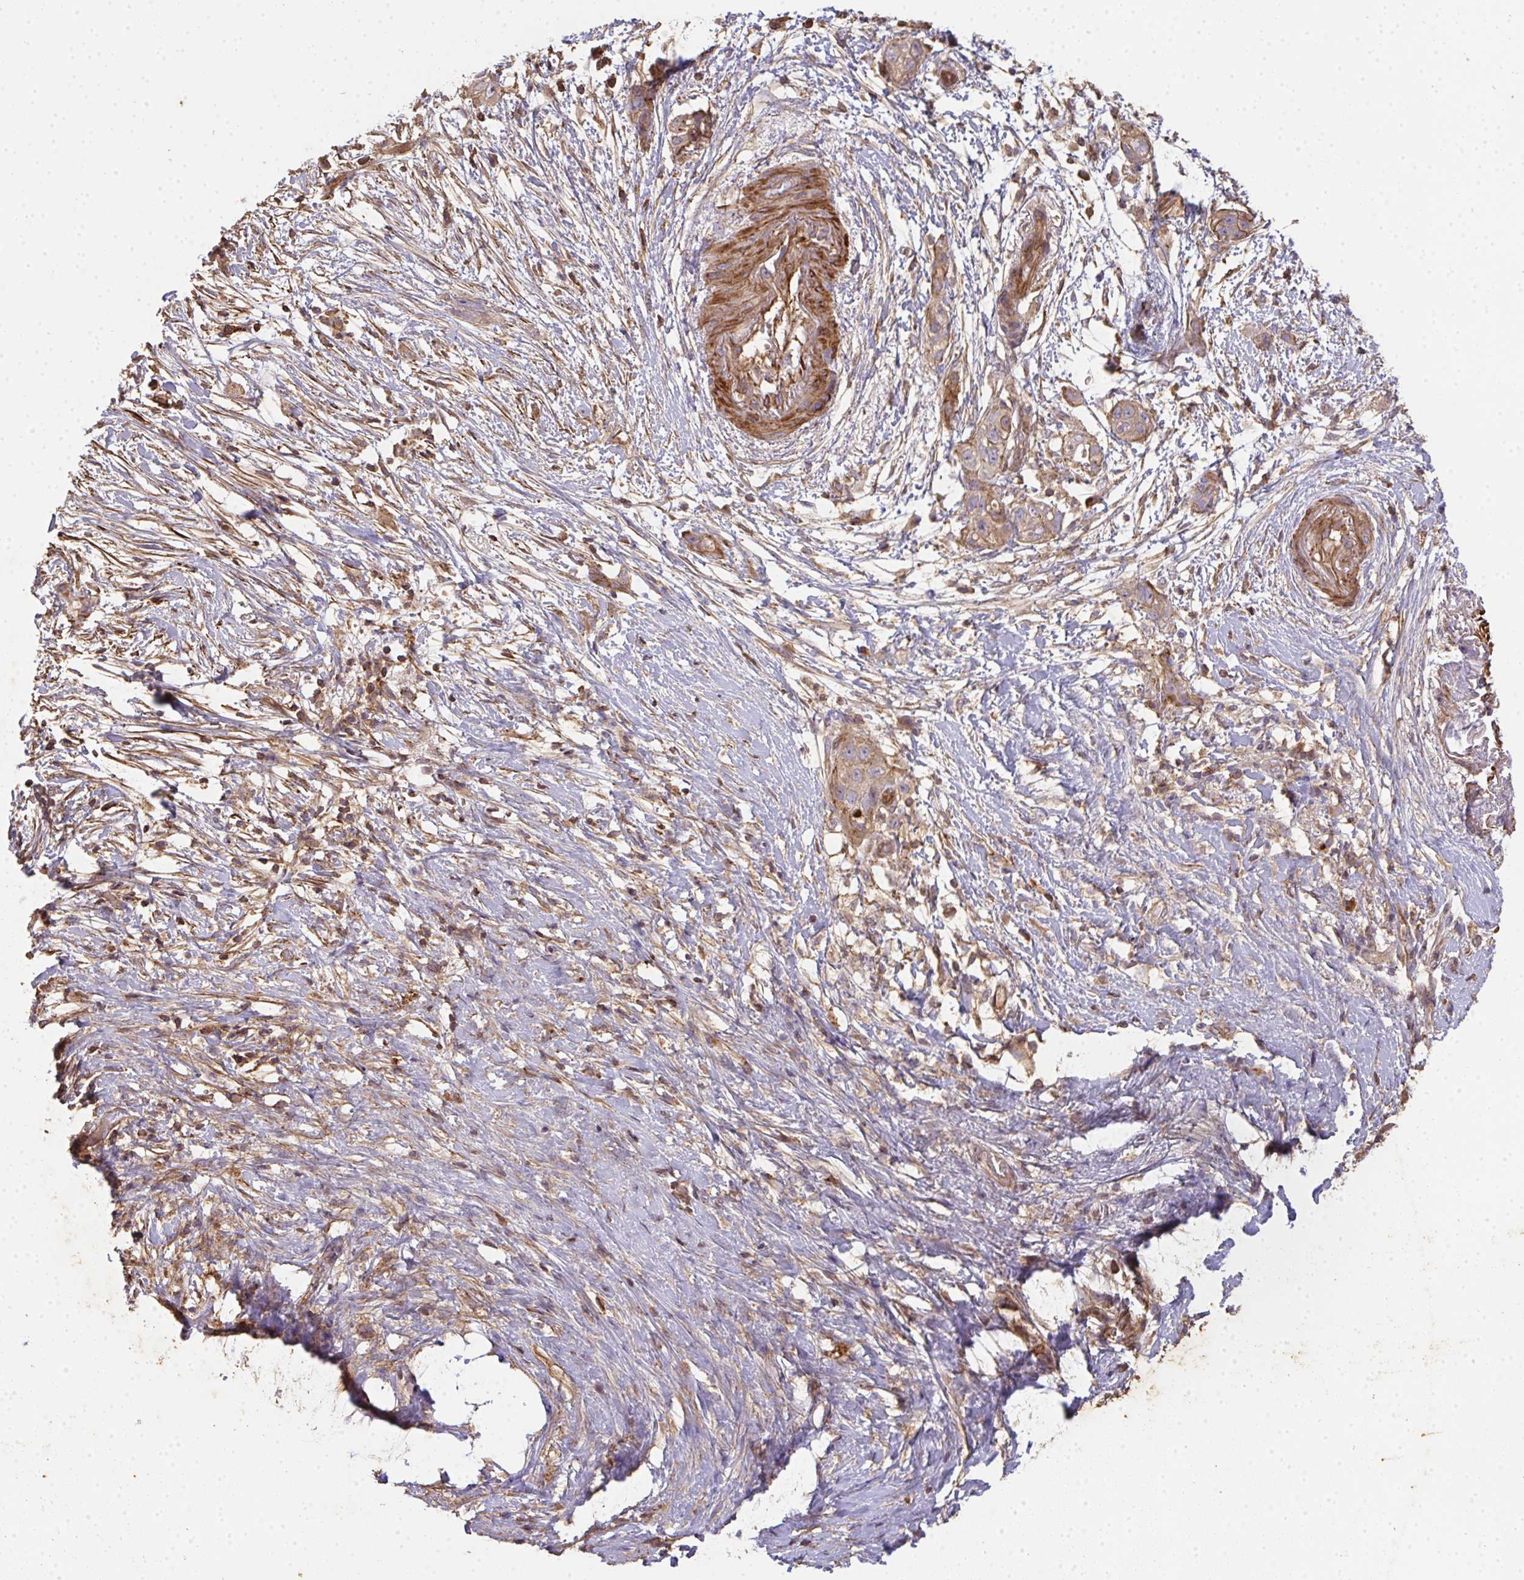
{"staining": {"intensity": "weak", "quantity": ">75%", "location": "cytoplasmic/membranous"}, "tissue": "pancreatic cancer", "cell_type": "Tumor cells", "image_type": "cancer", "snomed": [{"axis": "morphology", "description": "Adenocarcinoma, NOS"}, {"axis": "topography", "description": "Pancreas"}], "caption": "IHC photomicrograph of human pancreatic cancer (adenocarcinoma) stained for a protein (brown), which shows low levels of weak cytoplasmic/membranous expression in approximately >75% of tumor cells.", "gene": "TNMD", "patient": {"sex": "female", "age": 72}}